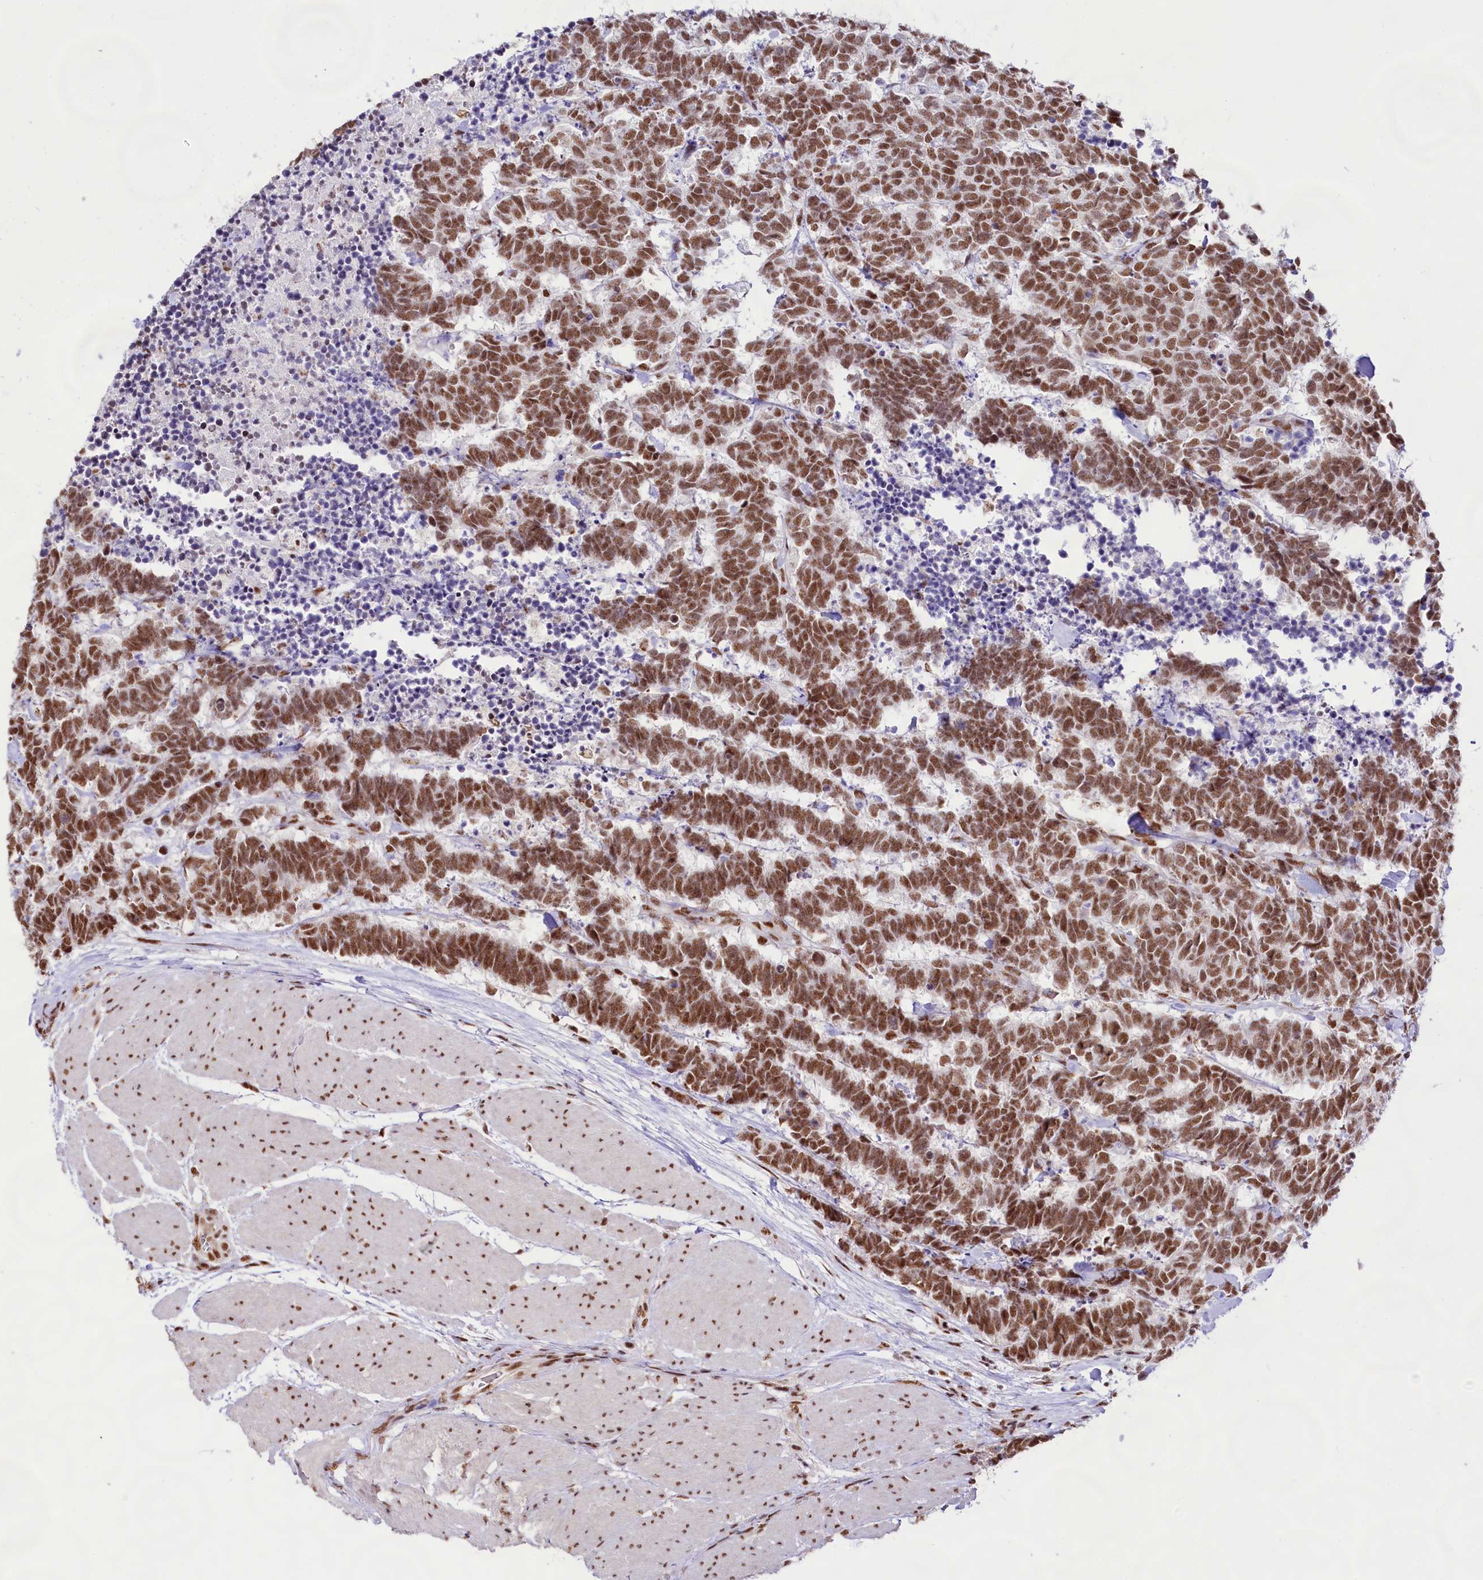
{"staining": {"intensity": "moderate", "quantity": ">75%", "location": "nuclear"}, "tissue": "carcinoid", "cell_type": "Tumor cells", "image_type": "cancer", "snomed": [{"axis": "morphology", "description": "Carcinoma, NOS"}, {"axis": "morphology", "description": "Carcinoid, malignant, NOS"}, {"axis": "topography", "description": "Urinary bladder"}], "caption": "An image of human carcinoid stained for a protein shows moderate nuclear brown staining in tumor cells.", "gene": "HIRA", "patient": {"sex": "male", "age": 57}}